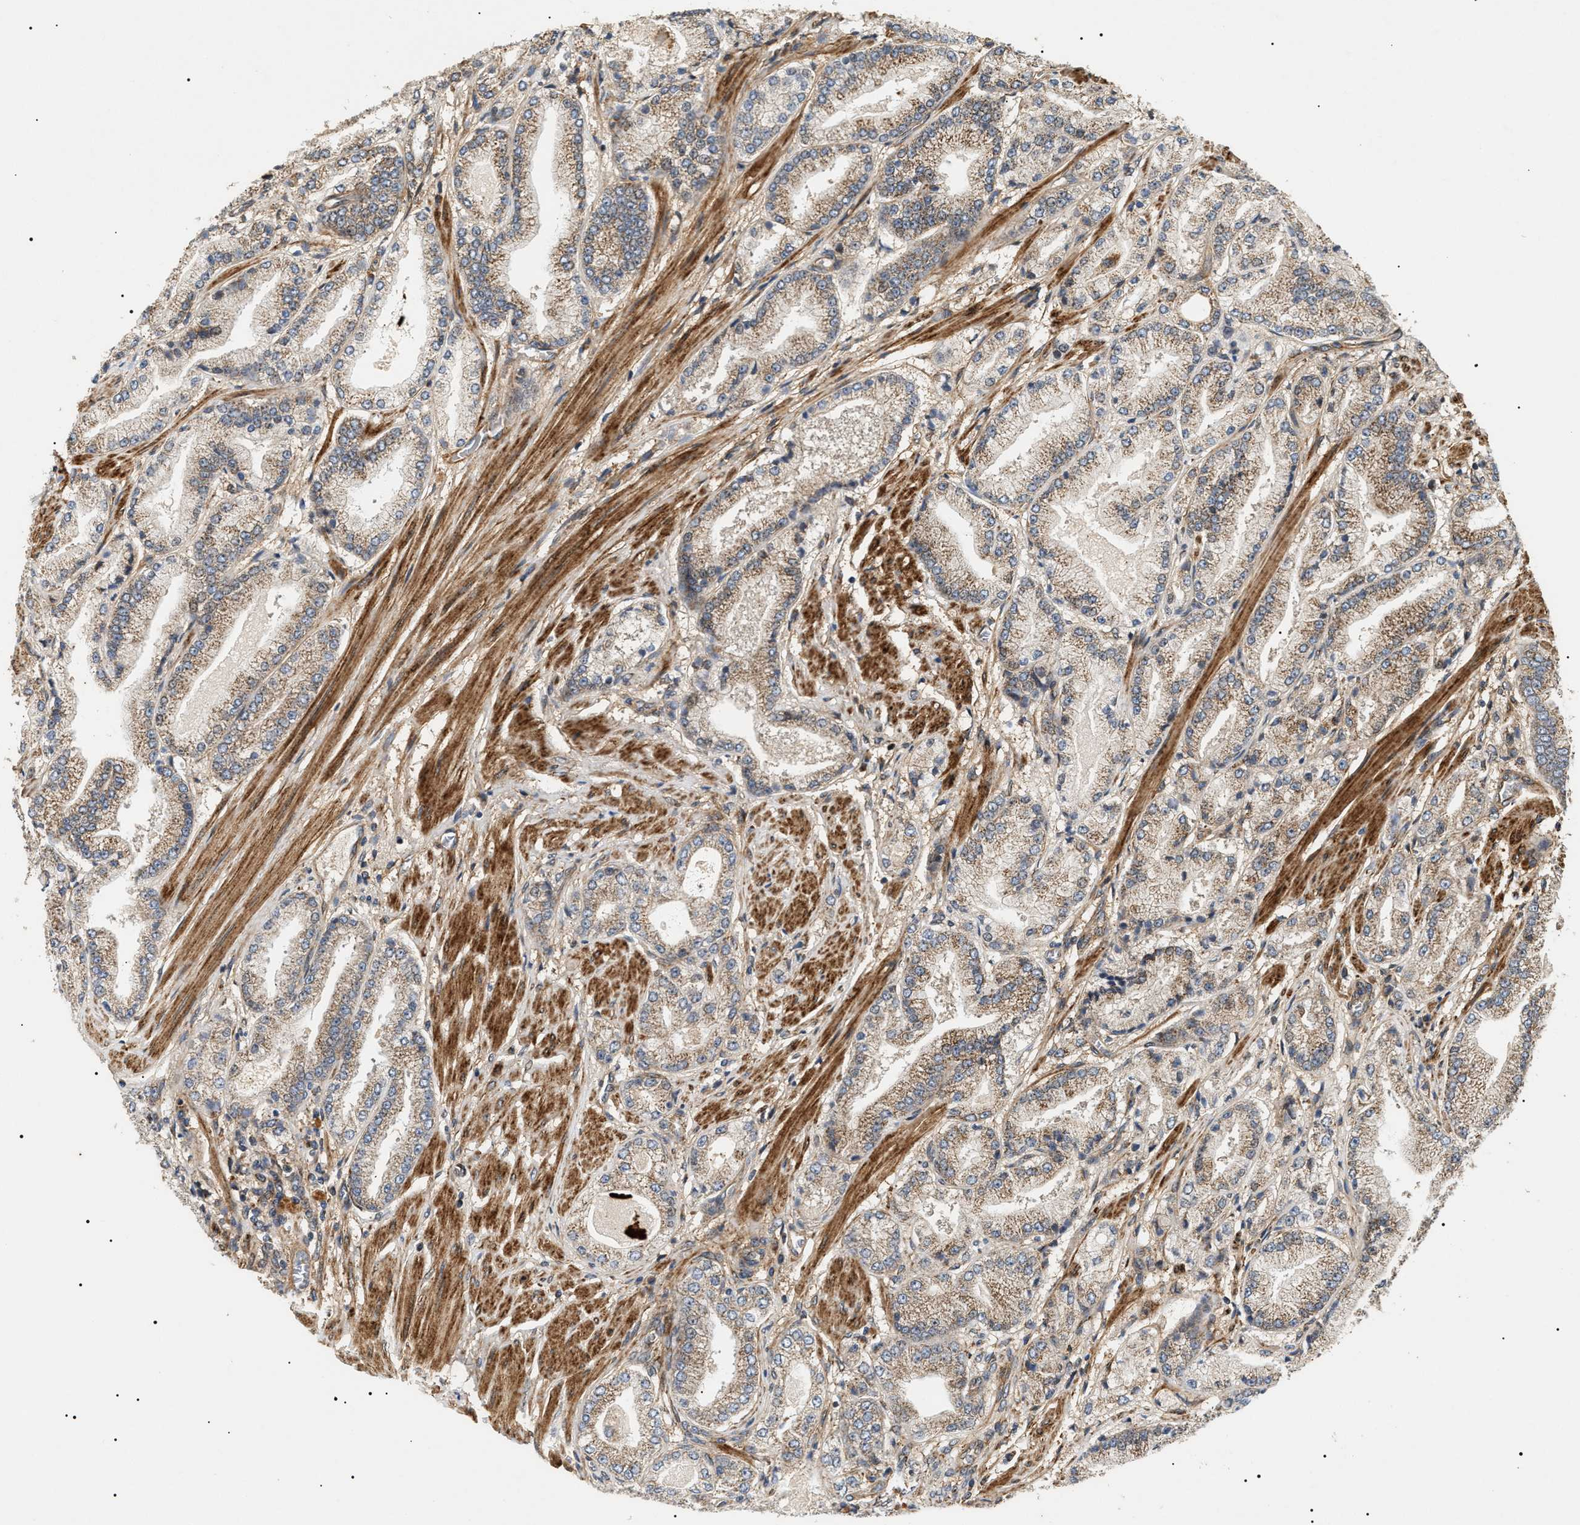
{"staining": {"intensity": "moderate", "quantity": "25%-75%", "location": "cytoplasmic/membranous"}, "tissue": "prostate cancer", "cell_type": "Tumor cells", "image_type": "cancer", "snomed": [{"axis": "morphology", "description": "Adenocarcinoma, High grade"}, {"axis": "topography", "description": "Prostate"}], "caption": "Immunohistochemistry (IHC) image of neoplastic tissue: human prostate cancer stained using immunohistochemistry reveals medium levels of moderate protein expression localized specifically in the cytoplasmic/membranous of tumor cells, appearing as a cytoplasmic/membranous brown color.", "gene": "ZBTB26", "patient": {"sex": "male", "age": 50}}